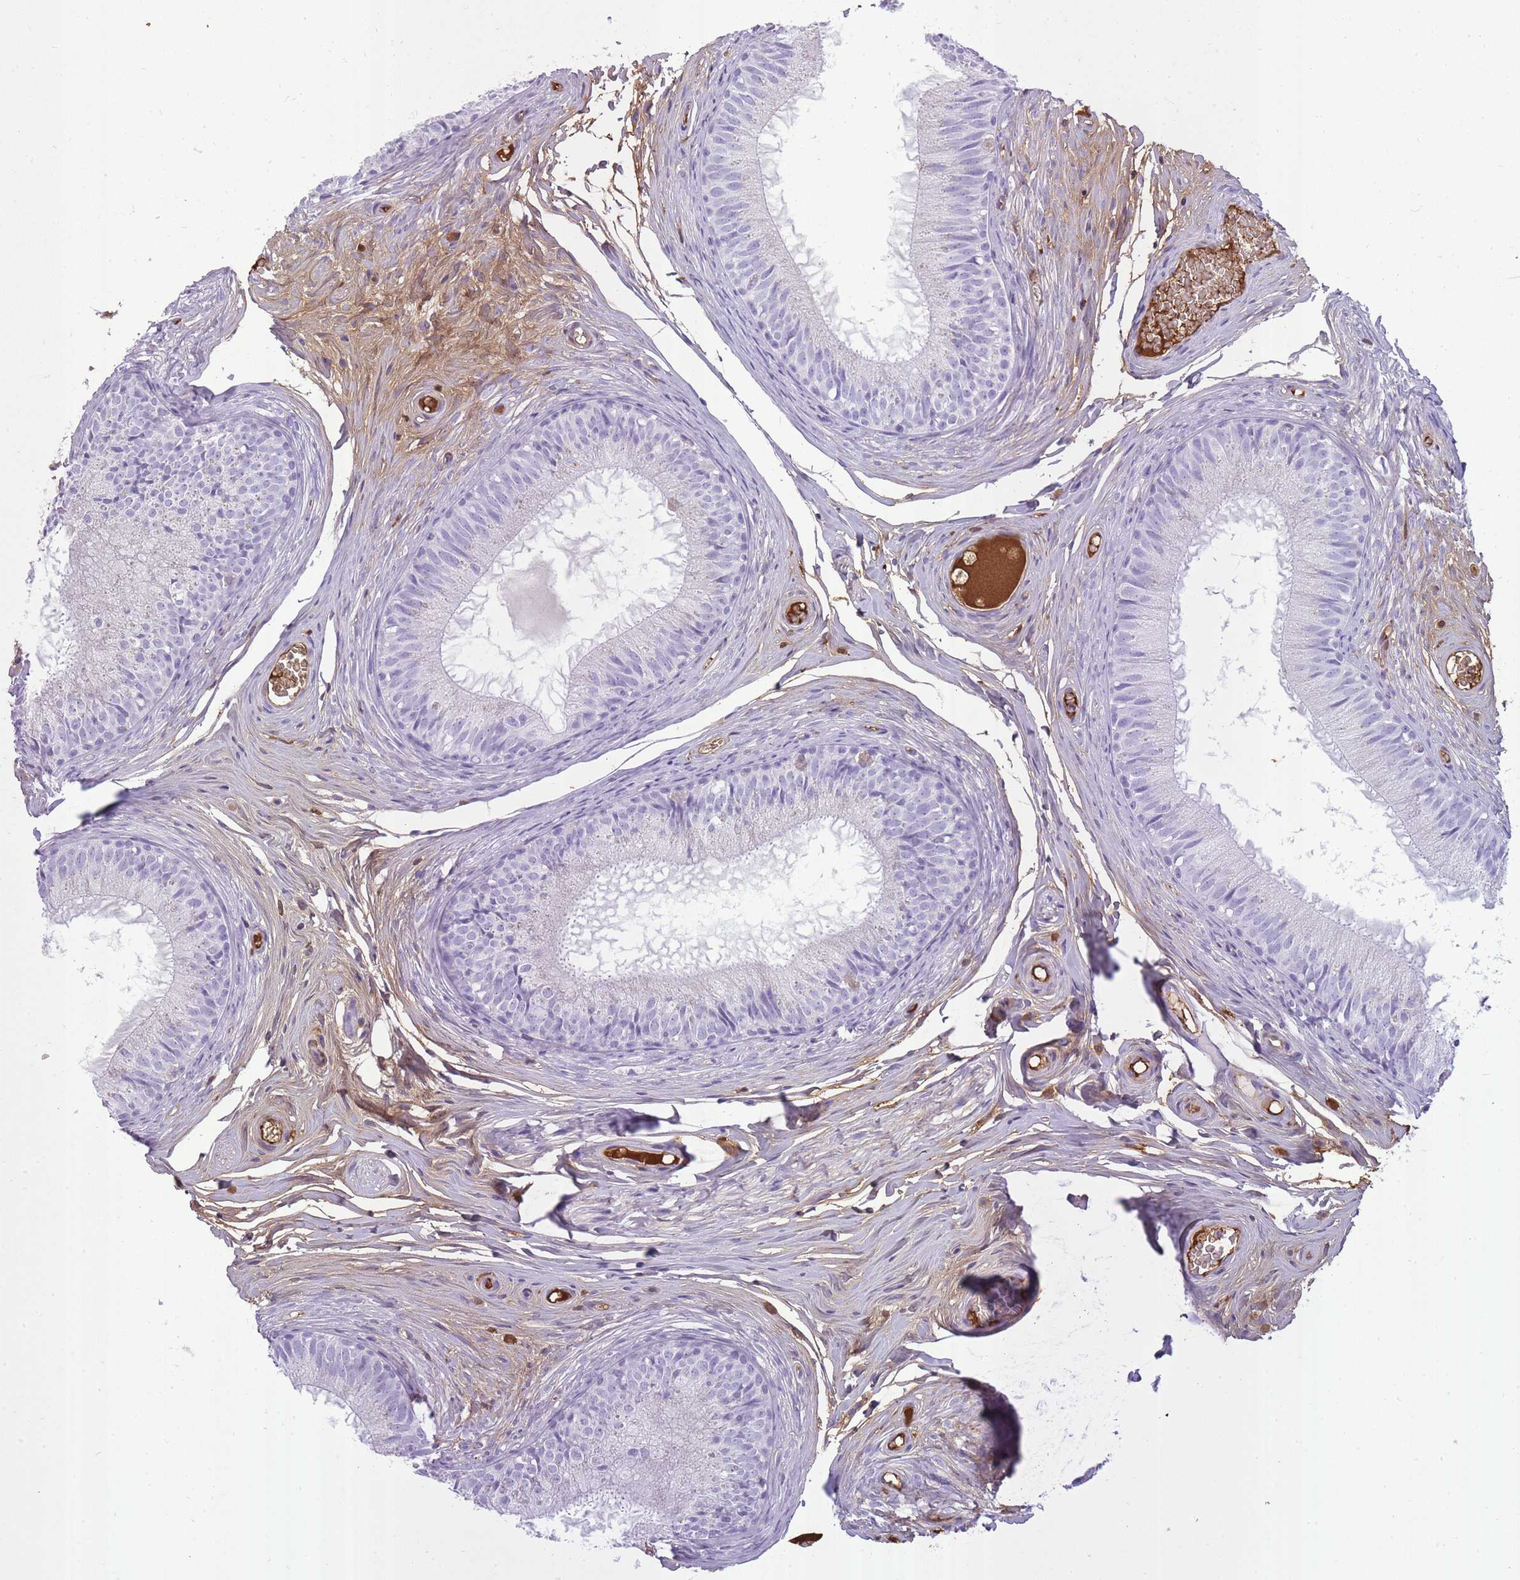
{"staining": {"intensity": "negative", "quantity": "none", "location": "none"}, "tissue": "epididymis", "cell_type": "Glandular cells", "image_type": "normal", "snomed": [{"axis": "morphology", "description": "Normal tissue, NOS"}, {"axis": "topography", "description": "Epididymis"}], "caption": "Histopathology image shows no protein expression in glandular cells of normal epididymis.", "gene": "IGKV1", "patient": {"sex": "male", "age": 25}}